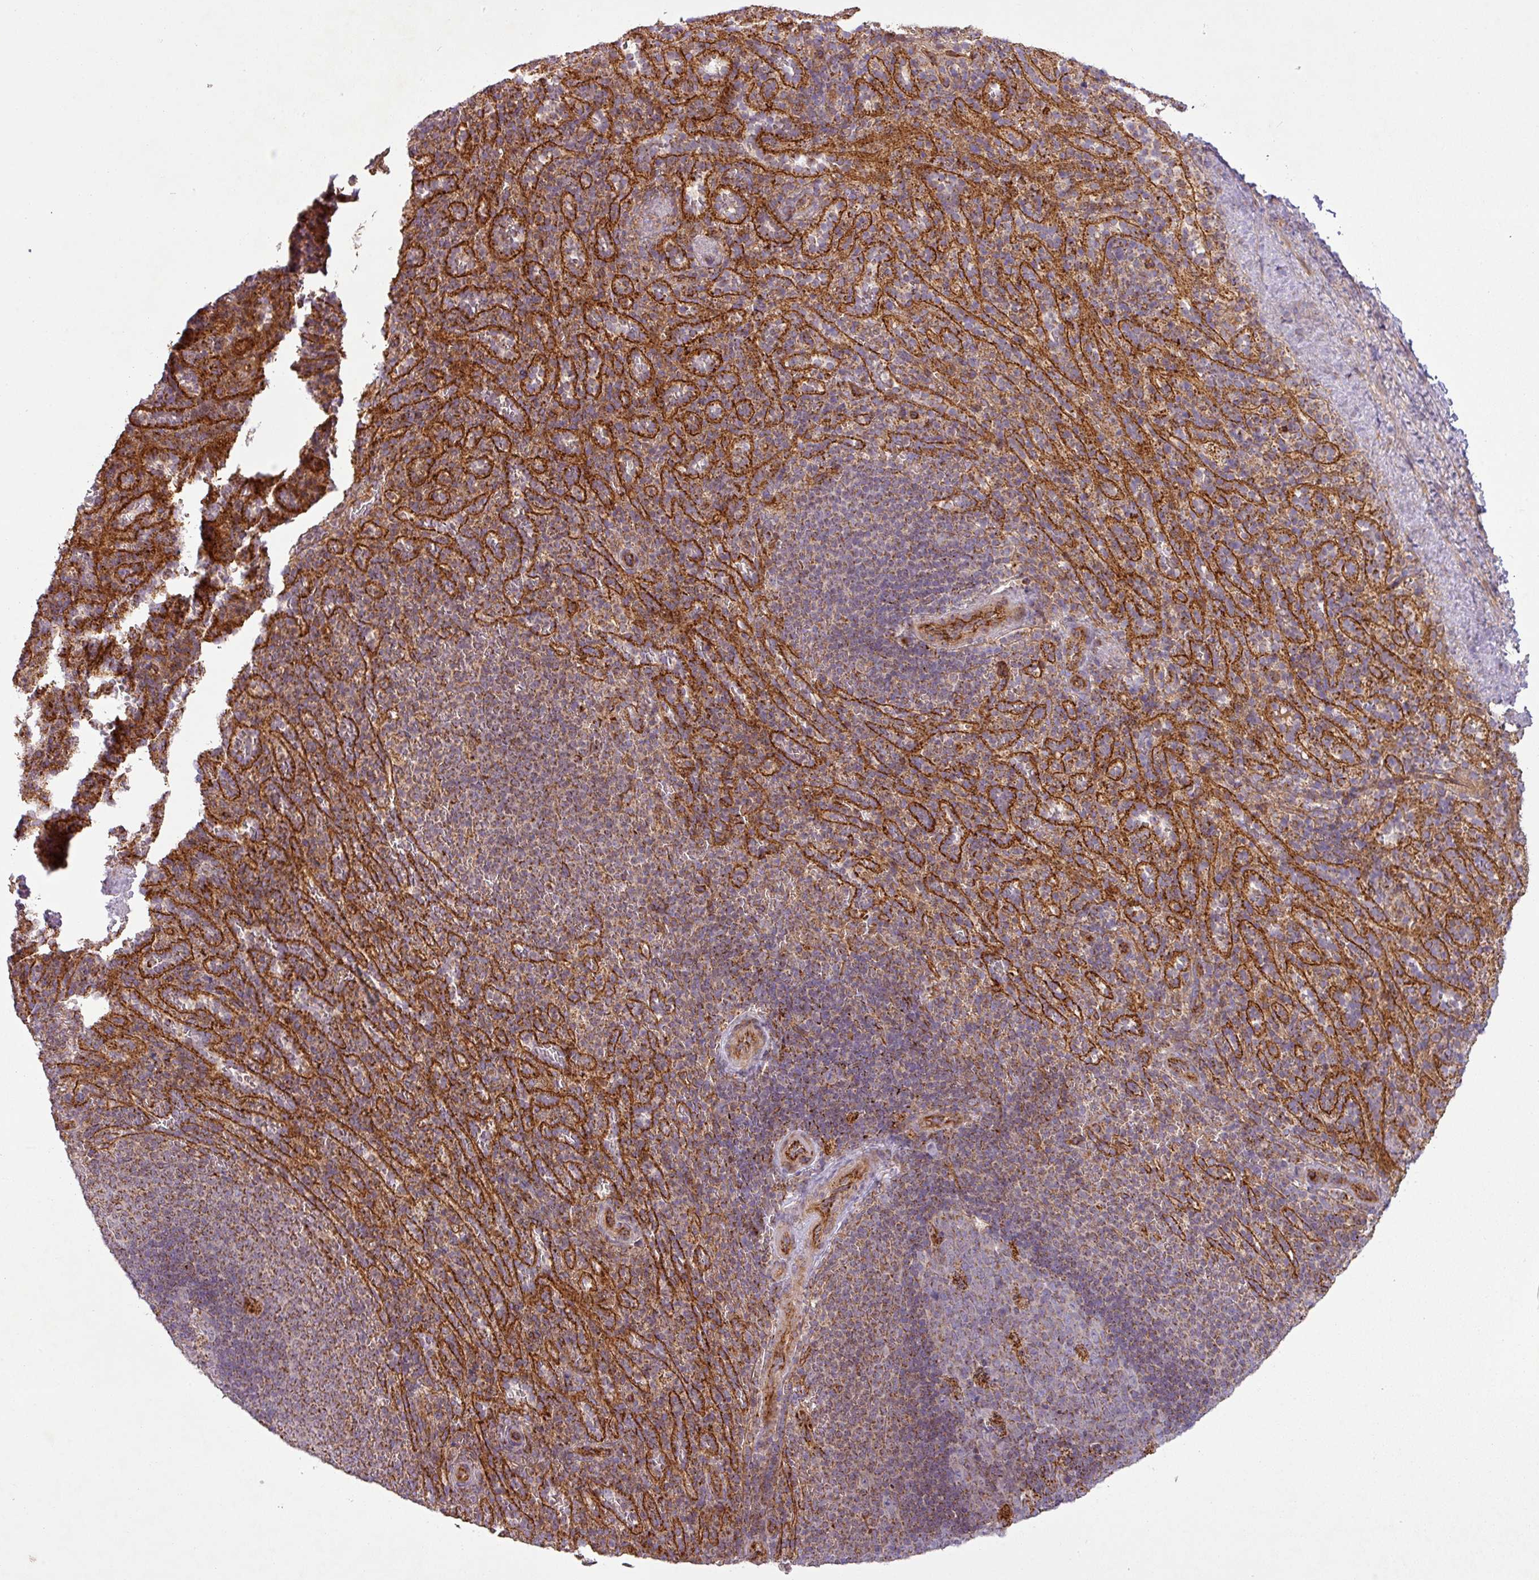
{"staining": {"intensity": "moderate", "quantity": "25%-75%", "location": "cytoplasmic/membranous"}, "tissue": "spleen", "cell_type": "Cells in red pulp", "image_type": "normal", "snomed": [{"axis": "morphology", "description": "Normal tissue, NOS"}, {"axis": "topography", "description": "Spleen"}], "caption": "Normal spleen demonstrates moderate cytoplasmic/membranous staining in approximately 25%-75% of cells in red pulp (Brightfield microscopy of DAB IHC at high magnification)..", "gene": "GPD2", "patient": {"sex": "female", "age": 21}}